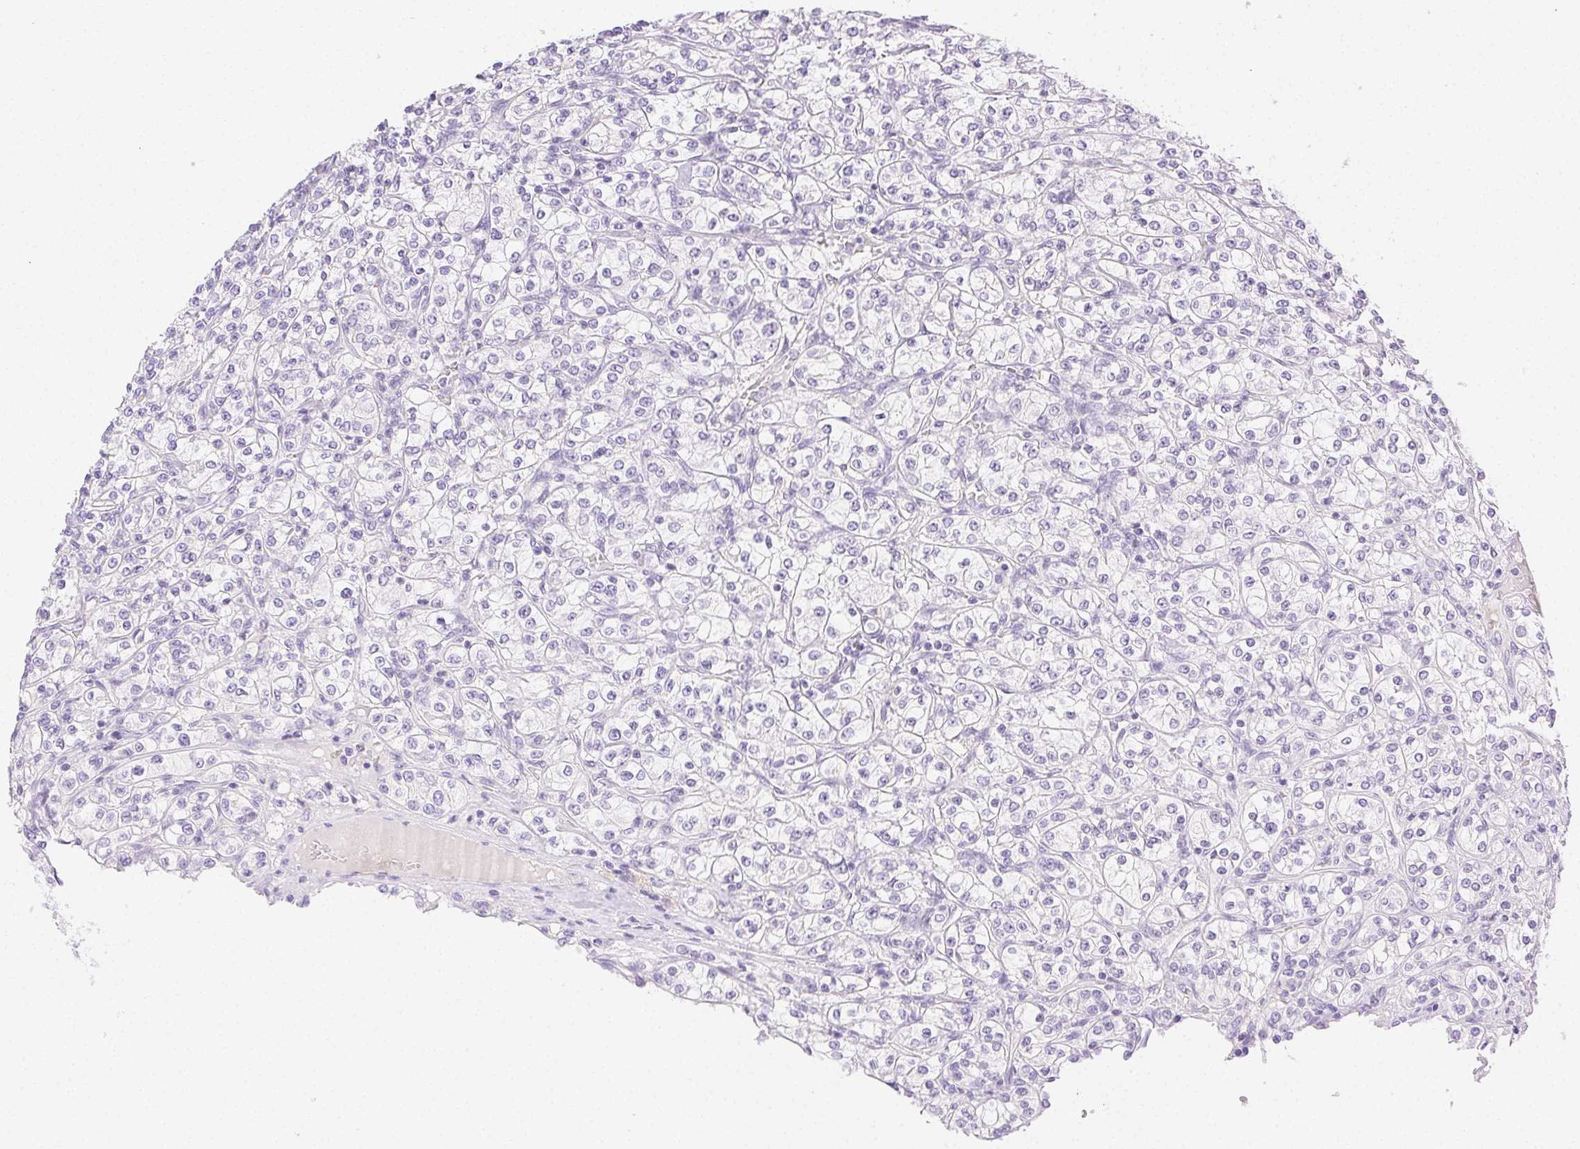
{"staining": {"intensity": "negative", "quantity": "none", "location": "none"}, "tissue": "renal cancer", "cell_type": "Tumor cells", "image_type": "cancer", "snomed": [{"axis": "morphology", "description": "Adenocarcinoma, NOS"}, {"axis": "topography", "description": "Kidney"}], "caption": "DAB (3,3'-diaminobenzidine) immunohistochemical staining of human adenocarcinoma (renal) displays no significant positivity in tumor cells.", "gene": "SPACA4", "patient": {"sex": "male", "age": 77}}